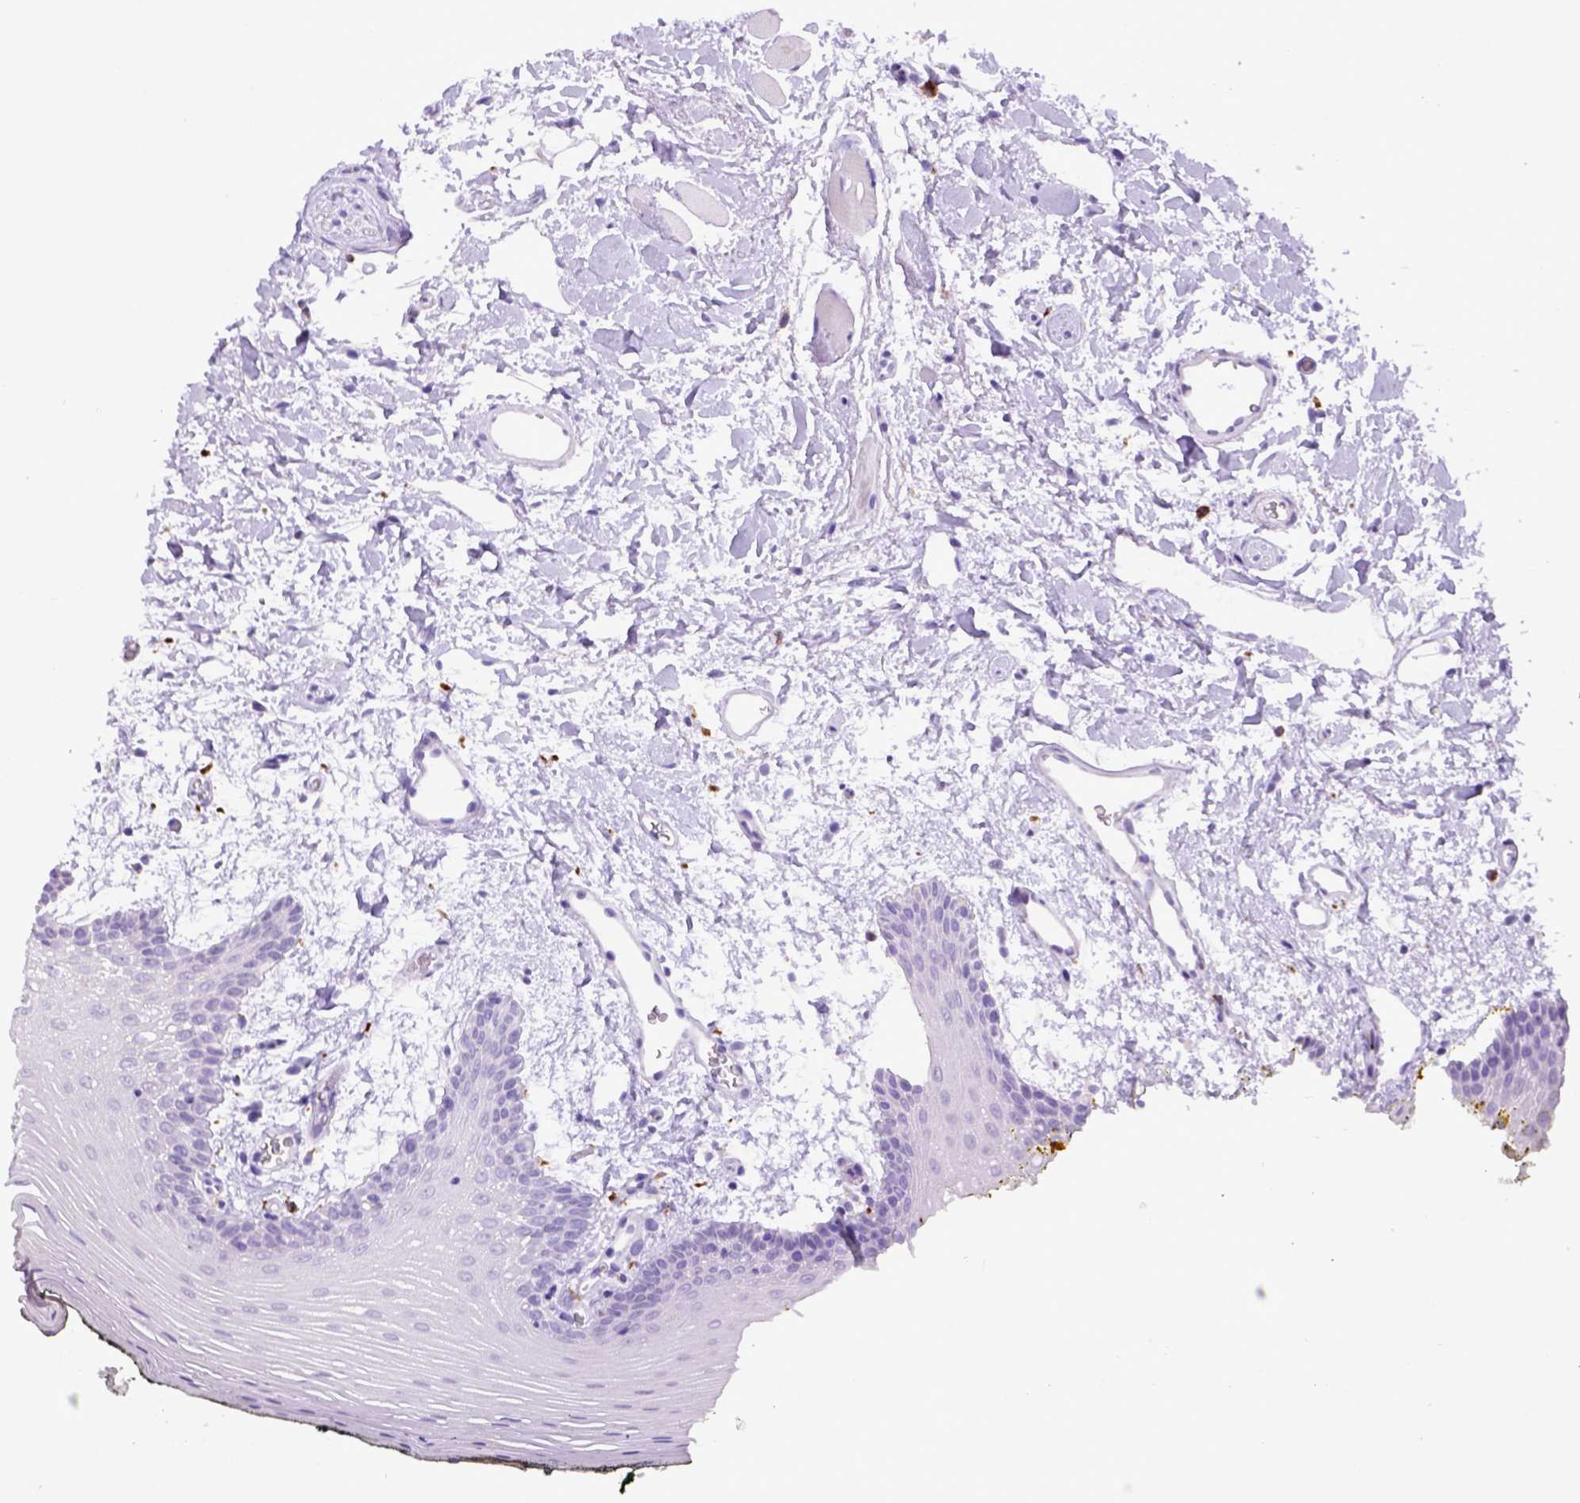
{"staining": {"intensity": "negative", "quantity": "none", "location": "none"}, "tissue": "oral mucosa", "cell_type": "Squamous epithelial cells", "image_type": "normal", "snomed": [{"axis": "morphology", "description": "Normal tissue, NOS"}, {"axis": "topography", "description": "Oral tissue"}, {"axis": "topography", "description": "Head-Neck"}], "caption": "High power microscopy photomicrograph of an IHC micrograph of normal oral mucosa, revealing no significant staining in squamous epithelial cells.", "gene": "CD68", "patient": {"sex": "male", "age": 65}}